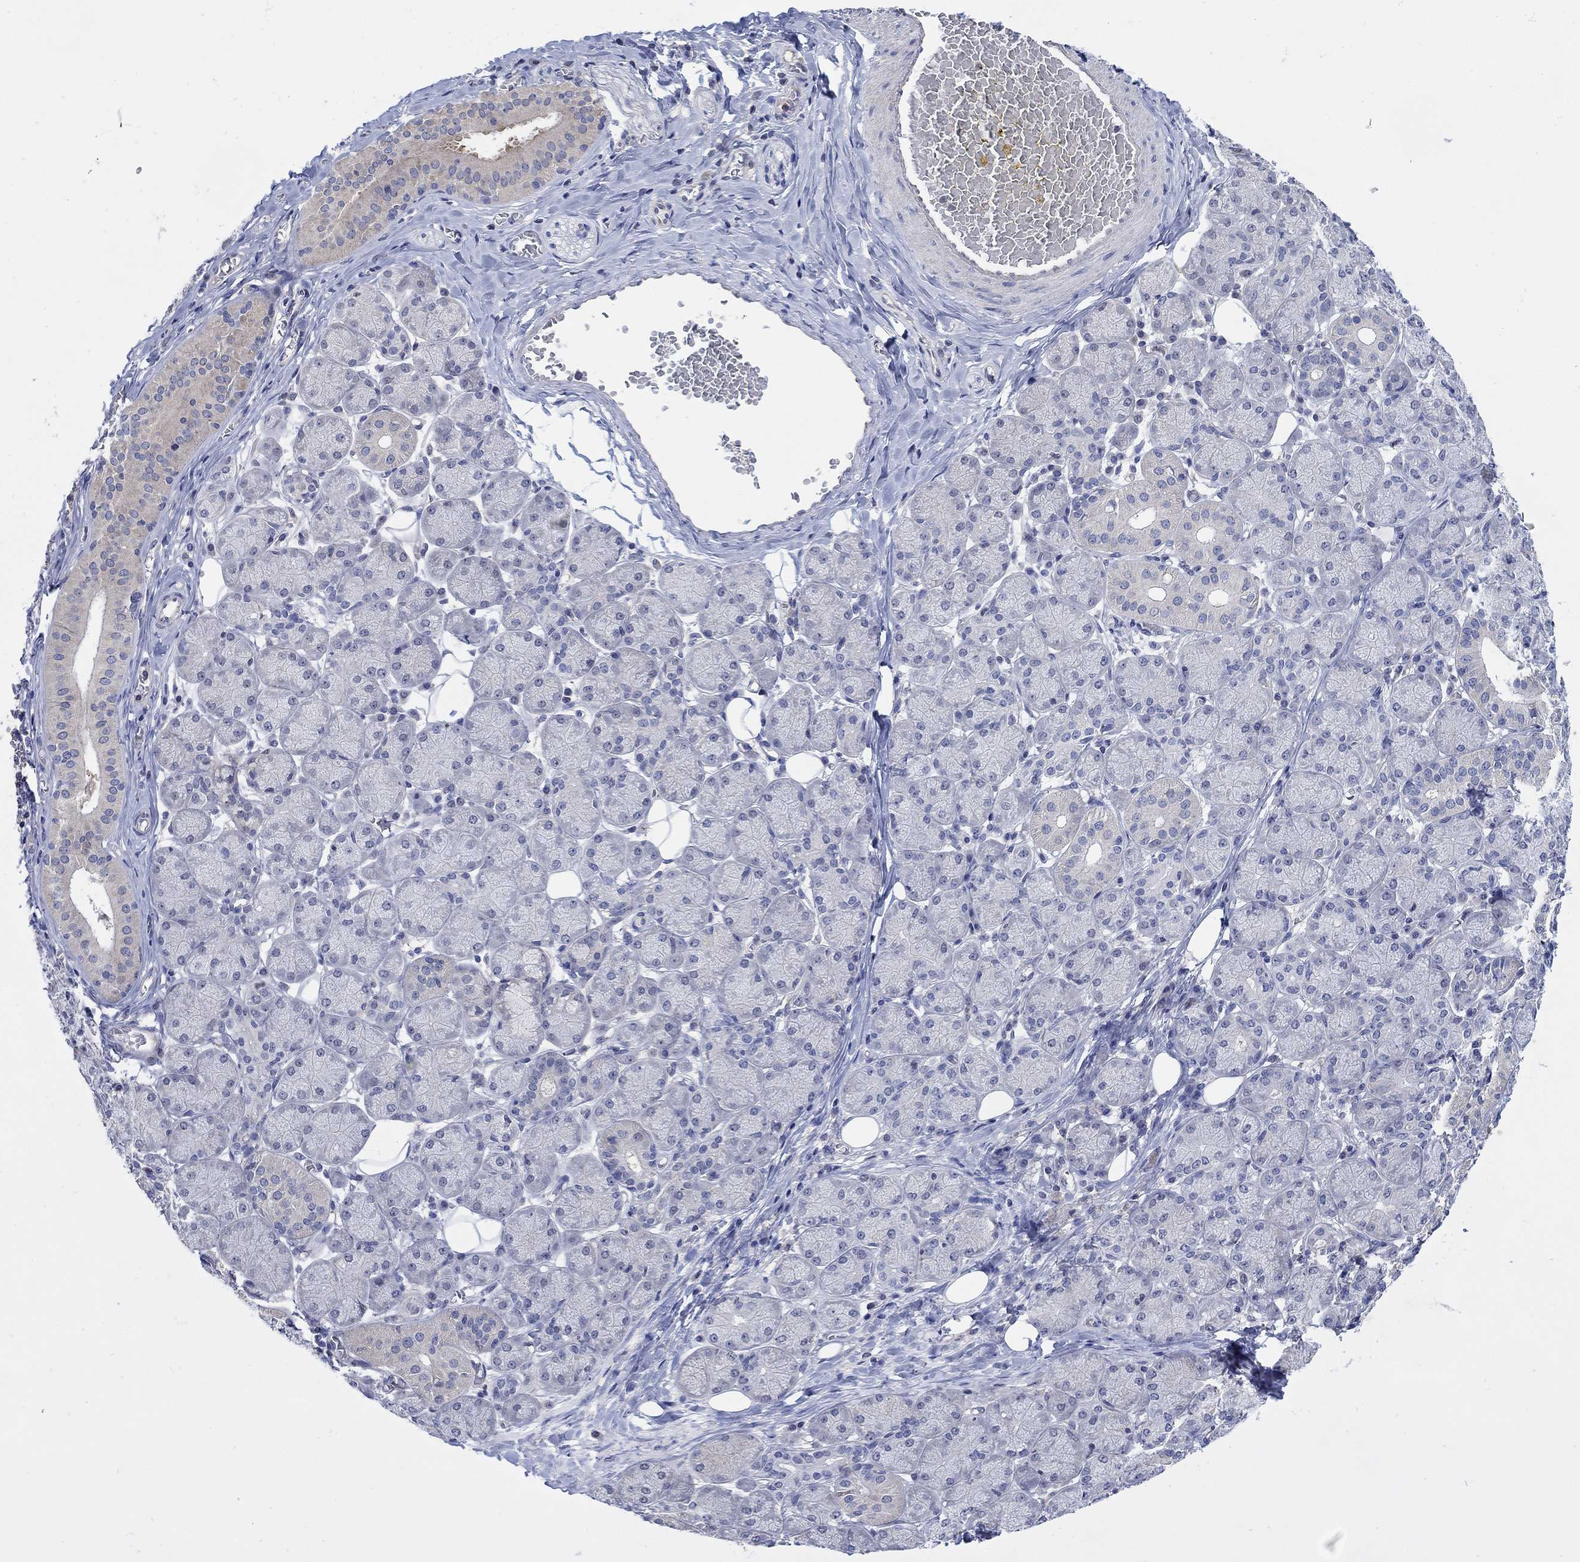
{"staining": {"intensity": "weak", "quantity": "<25%", "location": "cytoplasmic/membranous"}, "tissue": "salivary gland", "cell_type": "Glandular cells", "image_type": "normal", "snomed": [{"axis": "morphology", "description": "Normal tissue, NOS"}, {"axis": "topography", "description": "Salivary gland"}, {"axis": "topography", "description": "Peripheral nerve tissue"}], "caption": "DAB immunohistochemical staining of benign human salivary gland demonstrates no significant expression in glandular cells.", "gene": "TEKT3", "patient": {"sex": "female", "age": 24}}